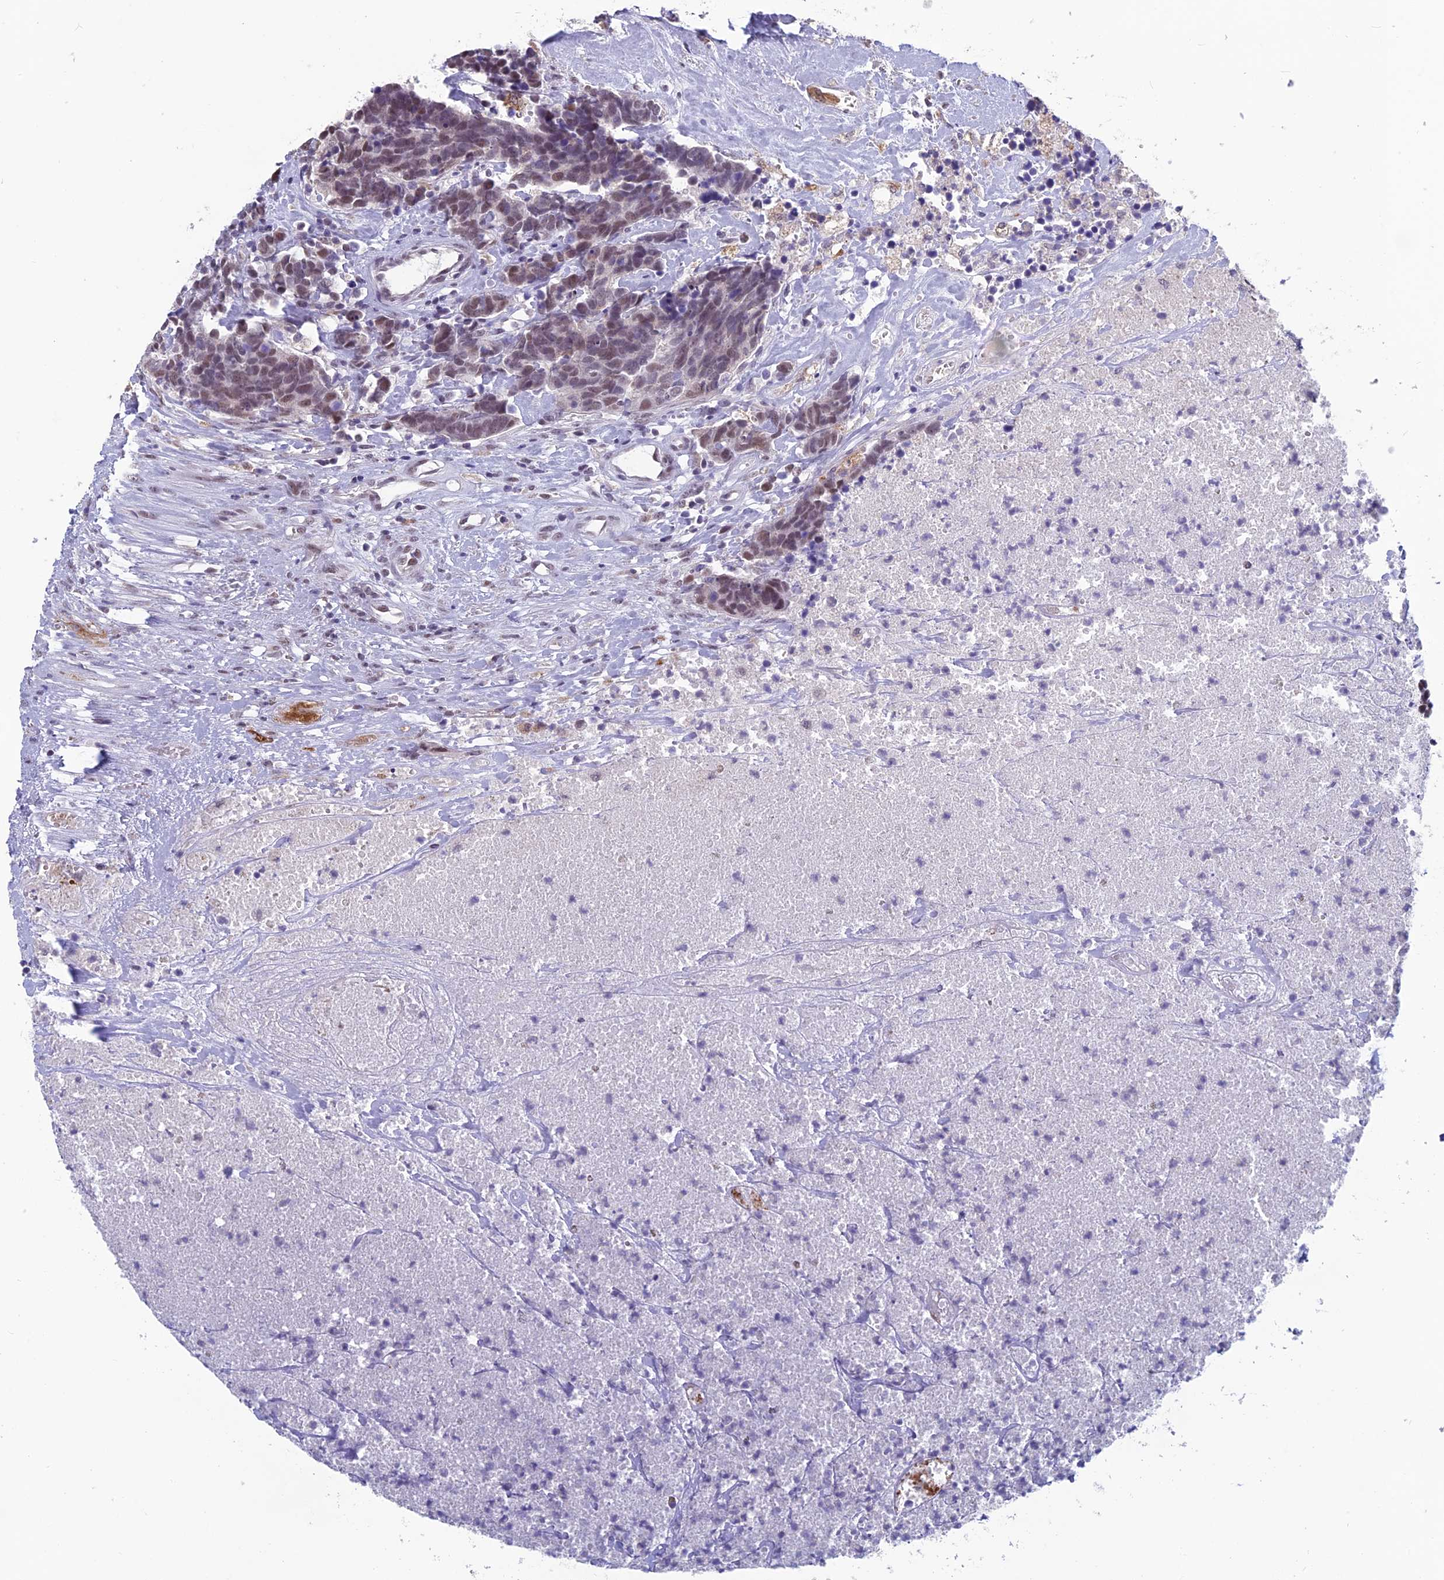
{"staining": {"intensity": "weak", "quantity": "25%-75%", "location": "nuclear"}, "tissue": "carcinoid", "cell_type": "Tumor cells", "image_type": "cancer", "snomed": [{"axis": "morphology", "description": "Carcinoma, NOS"}, {"axis": "morphology", "description": "Carcinoid, malignant, NOS"}, {"axis": "topography", "description": "Urinary bladder"}], "caption": "Carcinoid stained with DAB (3,3'-diaminobenzidine) IHC reveals low levels of weak nuclear expression in about 25%-75% of tumor cells.", "gene": "MT-CO3", "patient": {"sex": "male", "age": 57}}